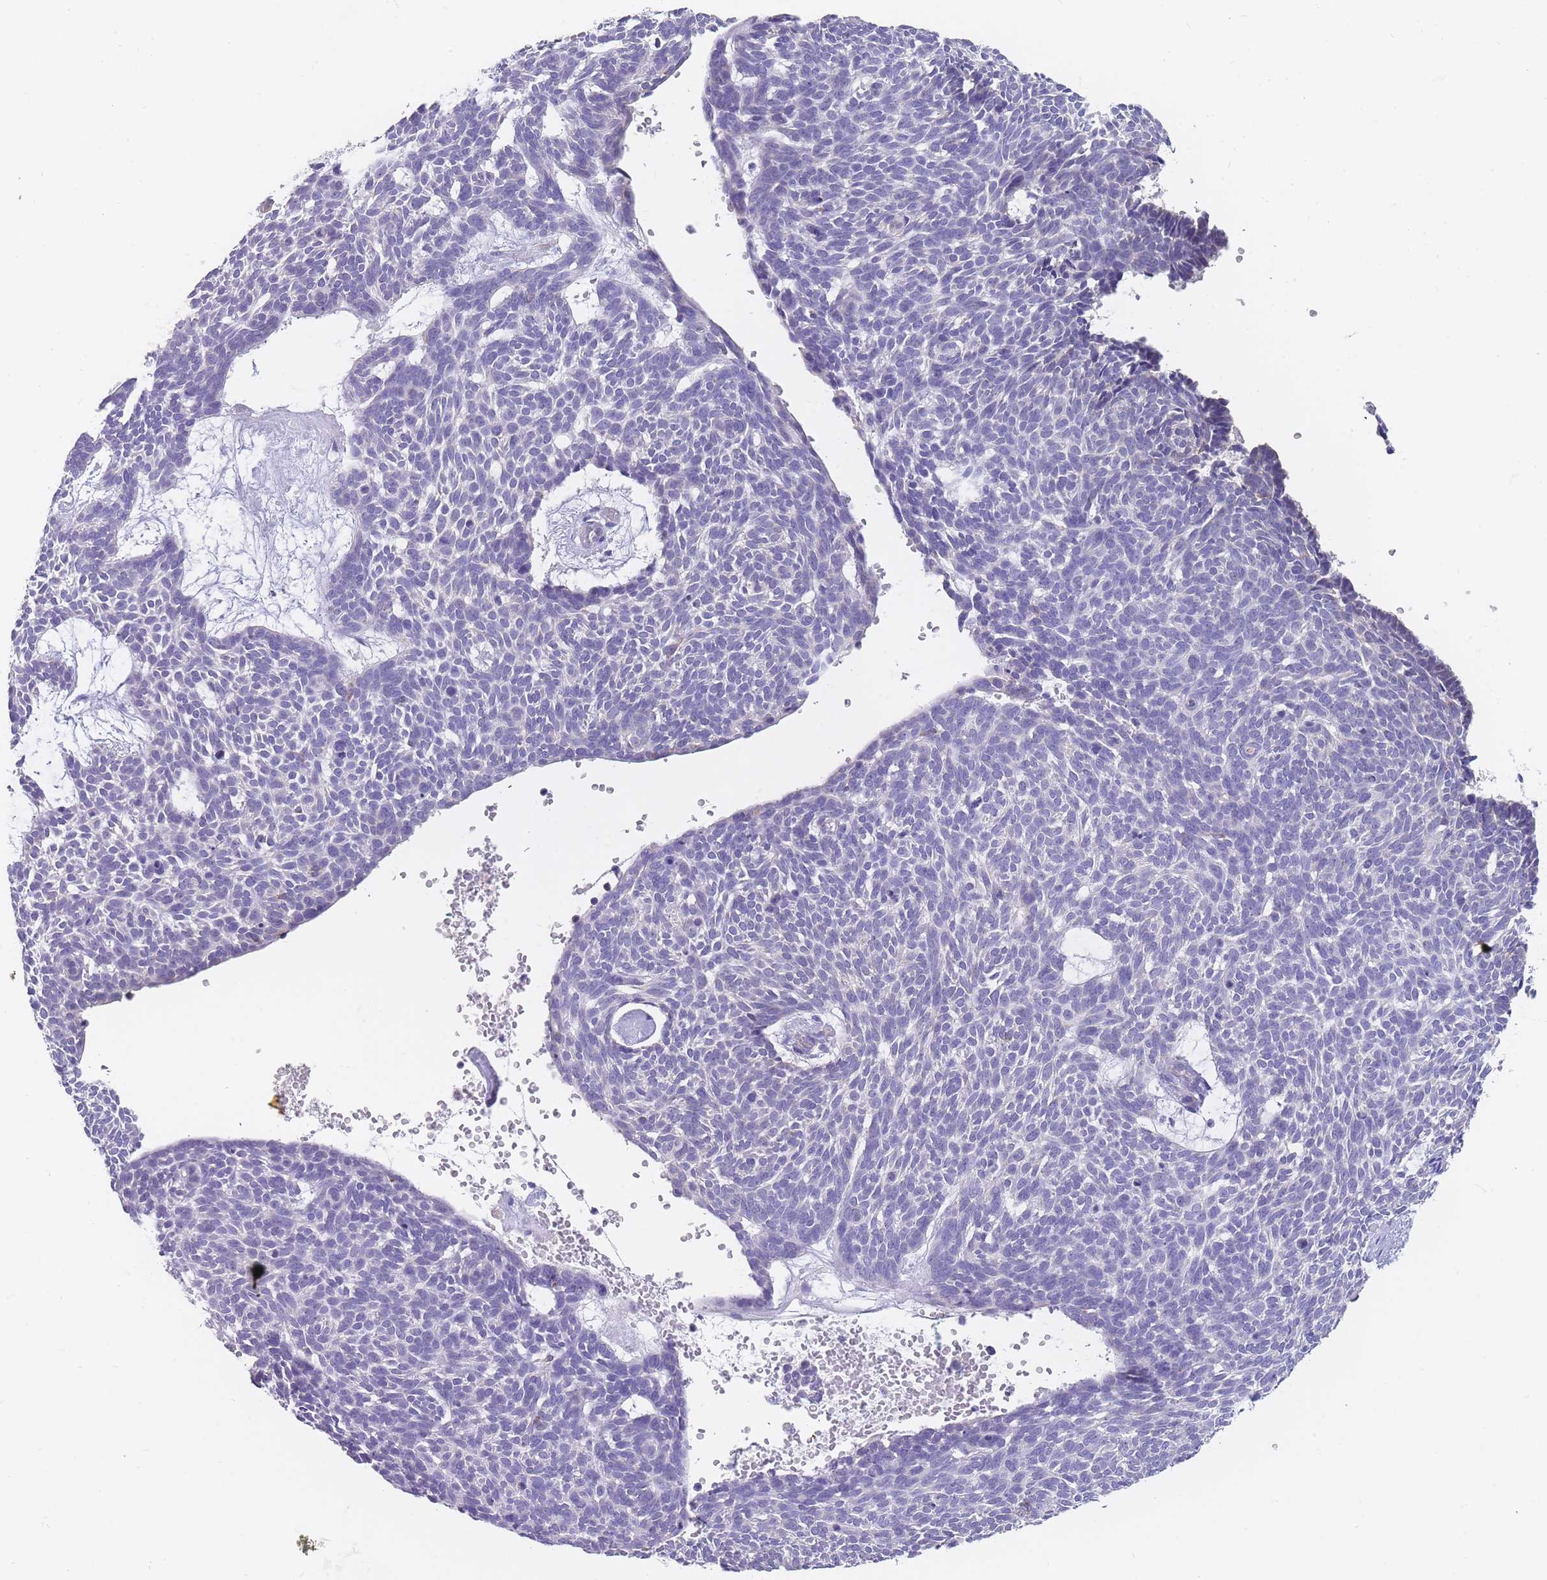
{"staining": {"intensity": "negative", "quantity": "none", "location": "none"}, "tissue": "skin cancer", "cell_type": "Tumor cells", "image_type": "cancer", "snomed": [{"axis": "morphology", "description": "Basal cell carcinoma"}, {"axis": "topography", "description": "Skin"}], "caption": "Skin cancer was stained to show a protein in brown. There is no significant expression in tumor cells.", "gene": "MRPS14", "patient": {"sex": "male", "age": 61}}